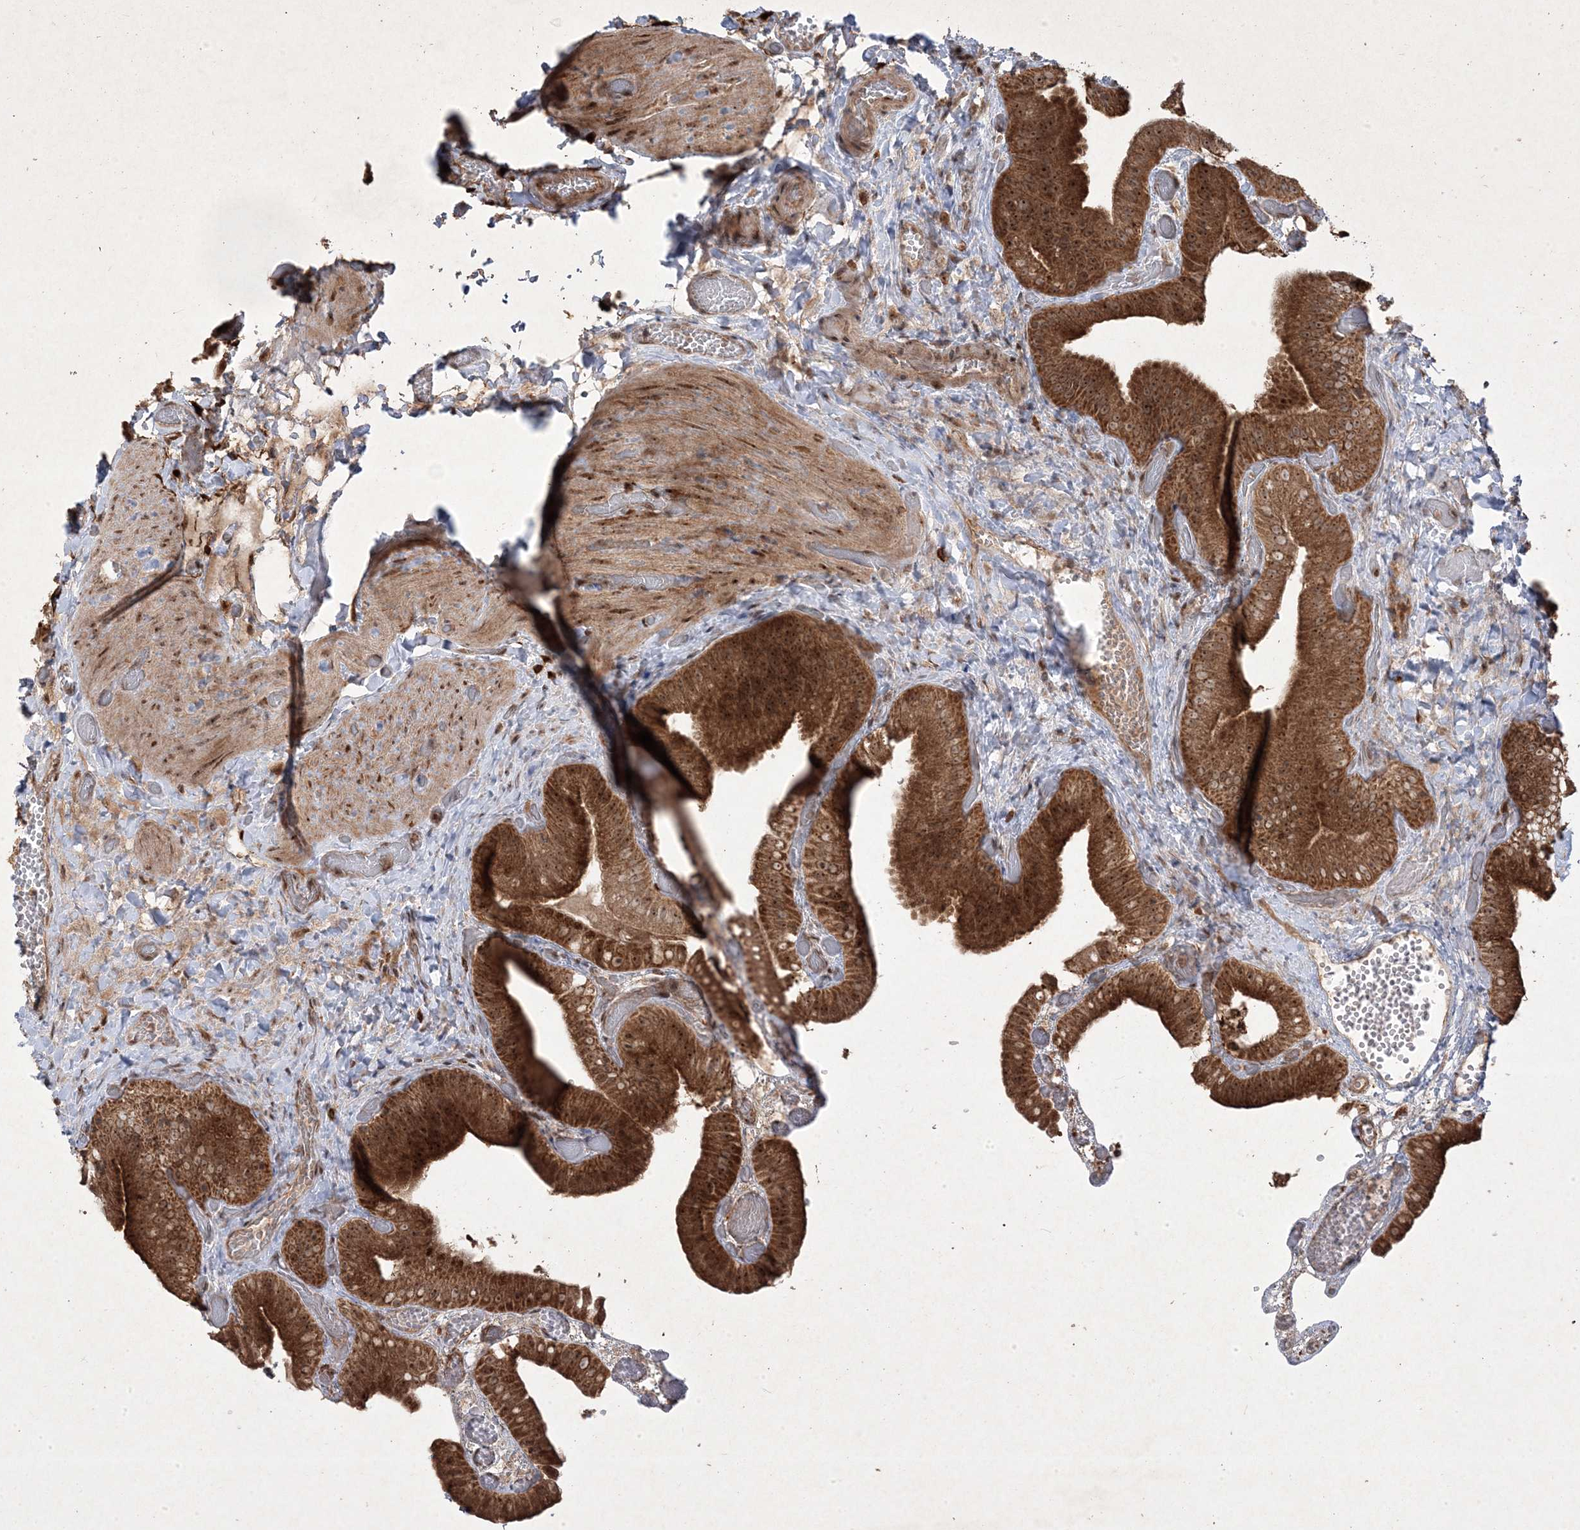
{"staining": {"intensity": "strong", "quantity": ">75%", "location": "cytoplasmic/membranous,nuclear"}, "tissue": "gallbladder", "cell_type": "Glandular cells", "image_type": "normal", "snomed": [{"axis": "morphology", "description": "Normal tissue, NOS"}, {"axis": "topography", "description": "Gallbladder"}], "caption": "IHC staining of benign gallbladder, which demonstrates high levels of strong cytoplasmic/membranous,nuclear positivity in about >75% of glandular cells indicating strong cytoplasmic/membranous,nuclear protein staining. The staining was performed using DAB (3,3'-diaminobenzidine) (brown) for protein detection and nuclei were counterstained in hematoxylin (blue).", "gene": "PLEKHM2", "patient": {"sex": "female", "age": 64}}